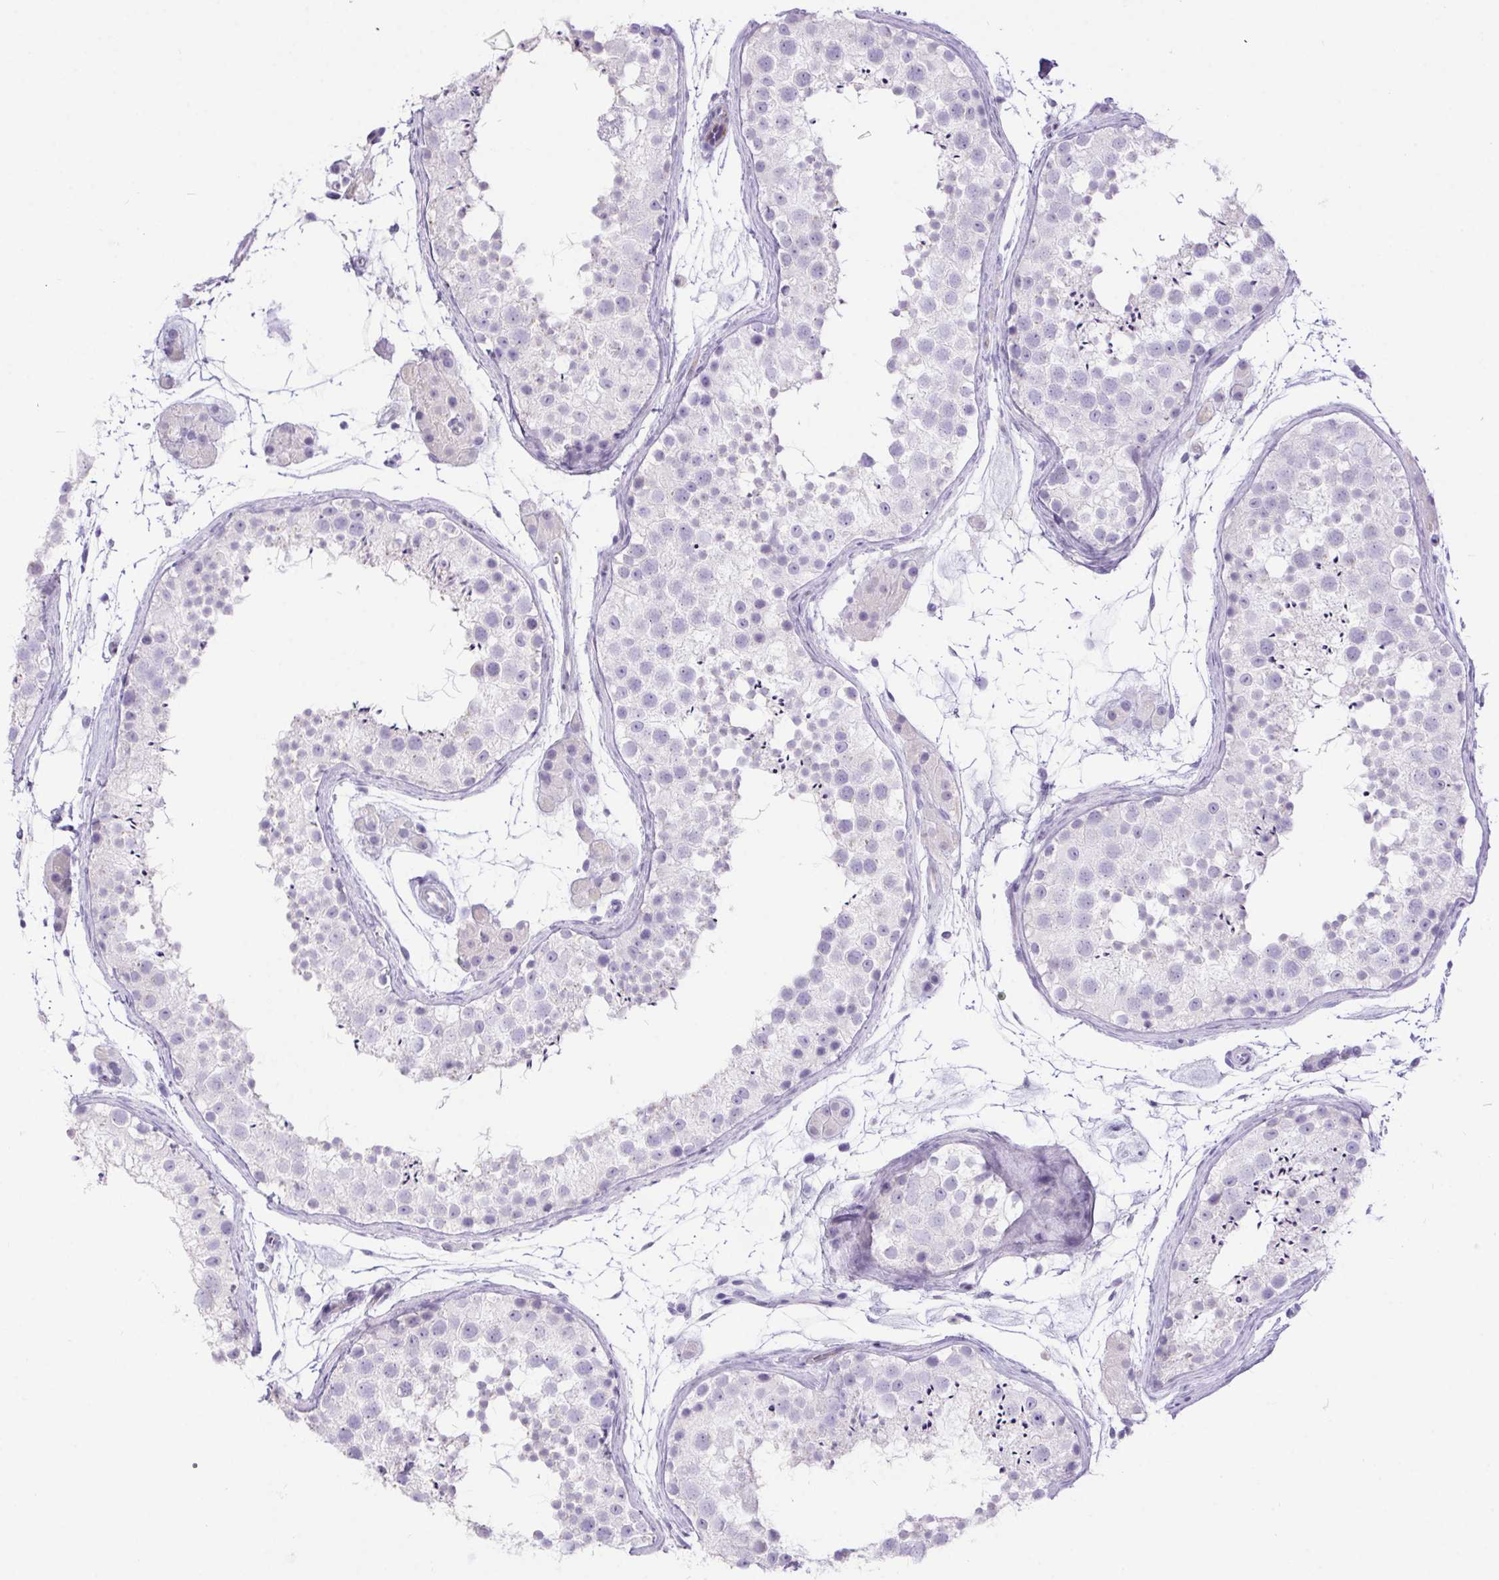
{"staining": {"intensity": "negative", "quantity": "none", "location": "none"}, "tissue": "testis", "cell_type": "Cells in seminiferous ducts", "image_type": "normal", "snomed": [{"axis": "morphology", "description": "Normal tissue, NOS"}, {"axis": "topography", "description": "Testis"}], "caption": "A photomicrograph of human testis is negative for staining in cells in seminiferous ducts. (Immunohistochemistry (ihc), brightfield microscopy, high magnification).", "gene": "ERP27", "patient": {"sex": "male", "age": 41}}